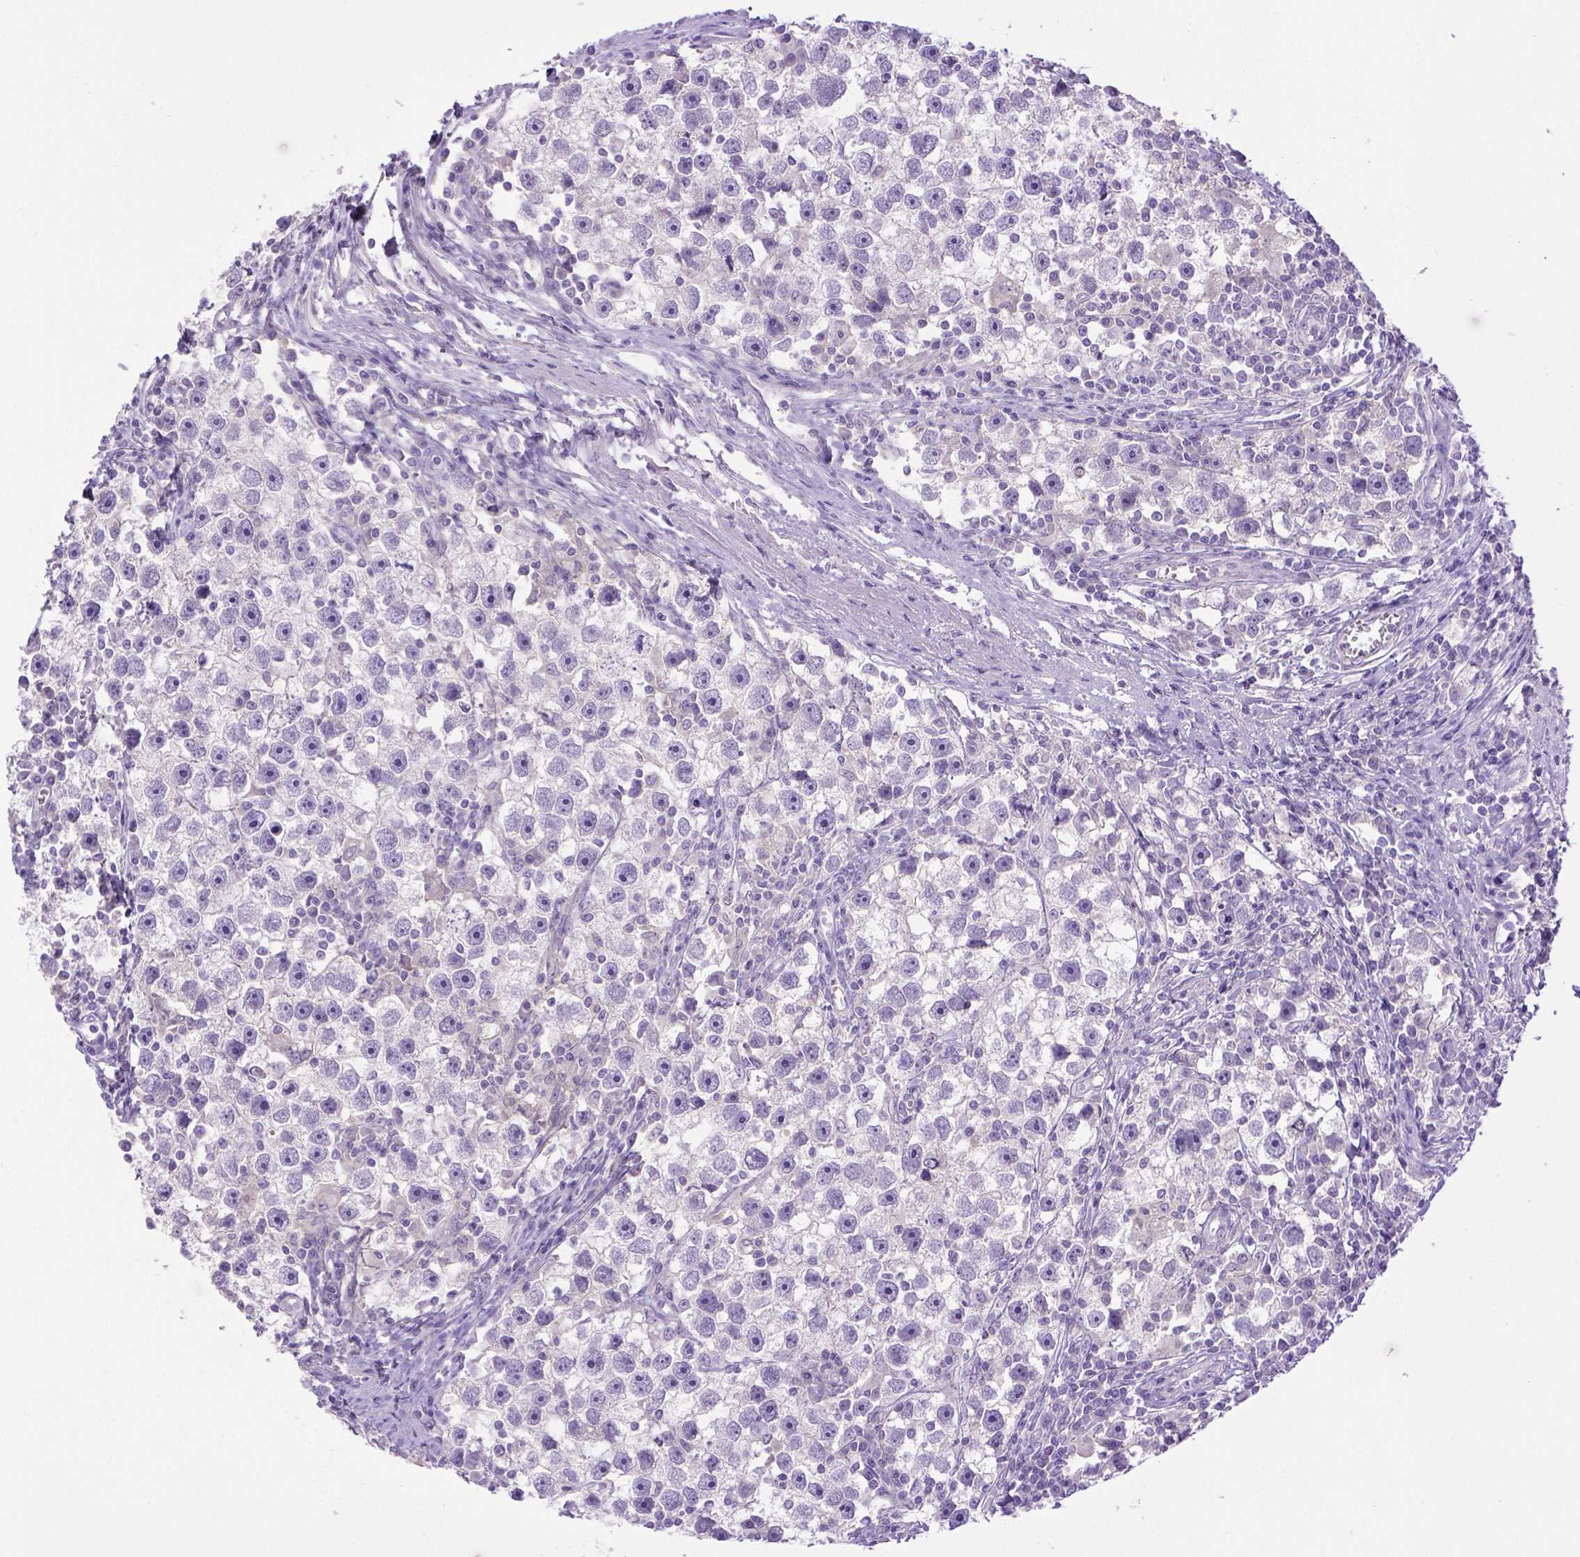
{"staining": {"intensity": "negative", "quantity": "none", "location": "none"}, "tissue": "testis cancer", "cell_type": "Tumor cells", "image_type": "cancer", "snomed": [{"axis": "morphology", "description": "Seminoma, NOS"}, {"axis": "topography", "description": "Testis"}], "caption": "This is an immunohistochemistry micrograph of human testis cancer. There is no staining in tumor cells.", "gene": "BAAT", "patient": {"sex": "male", "age": 30}}